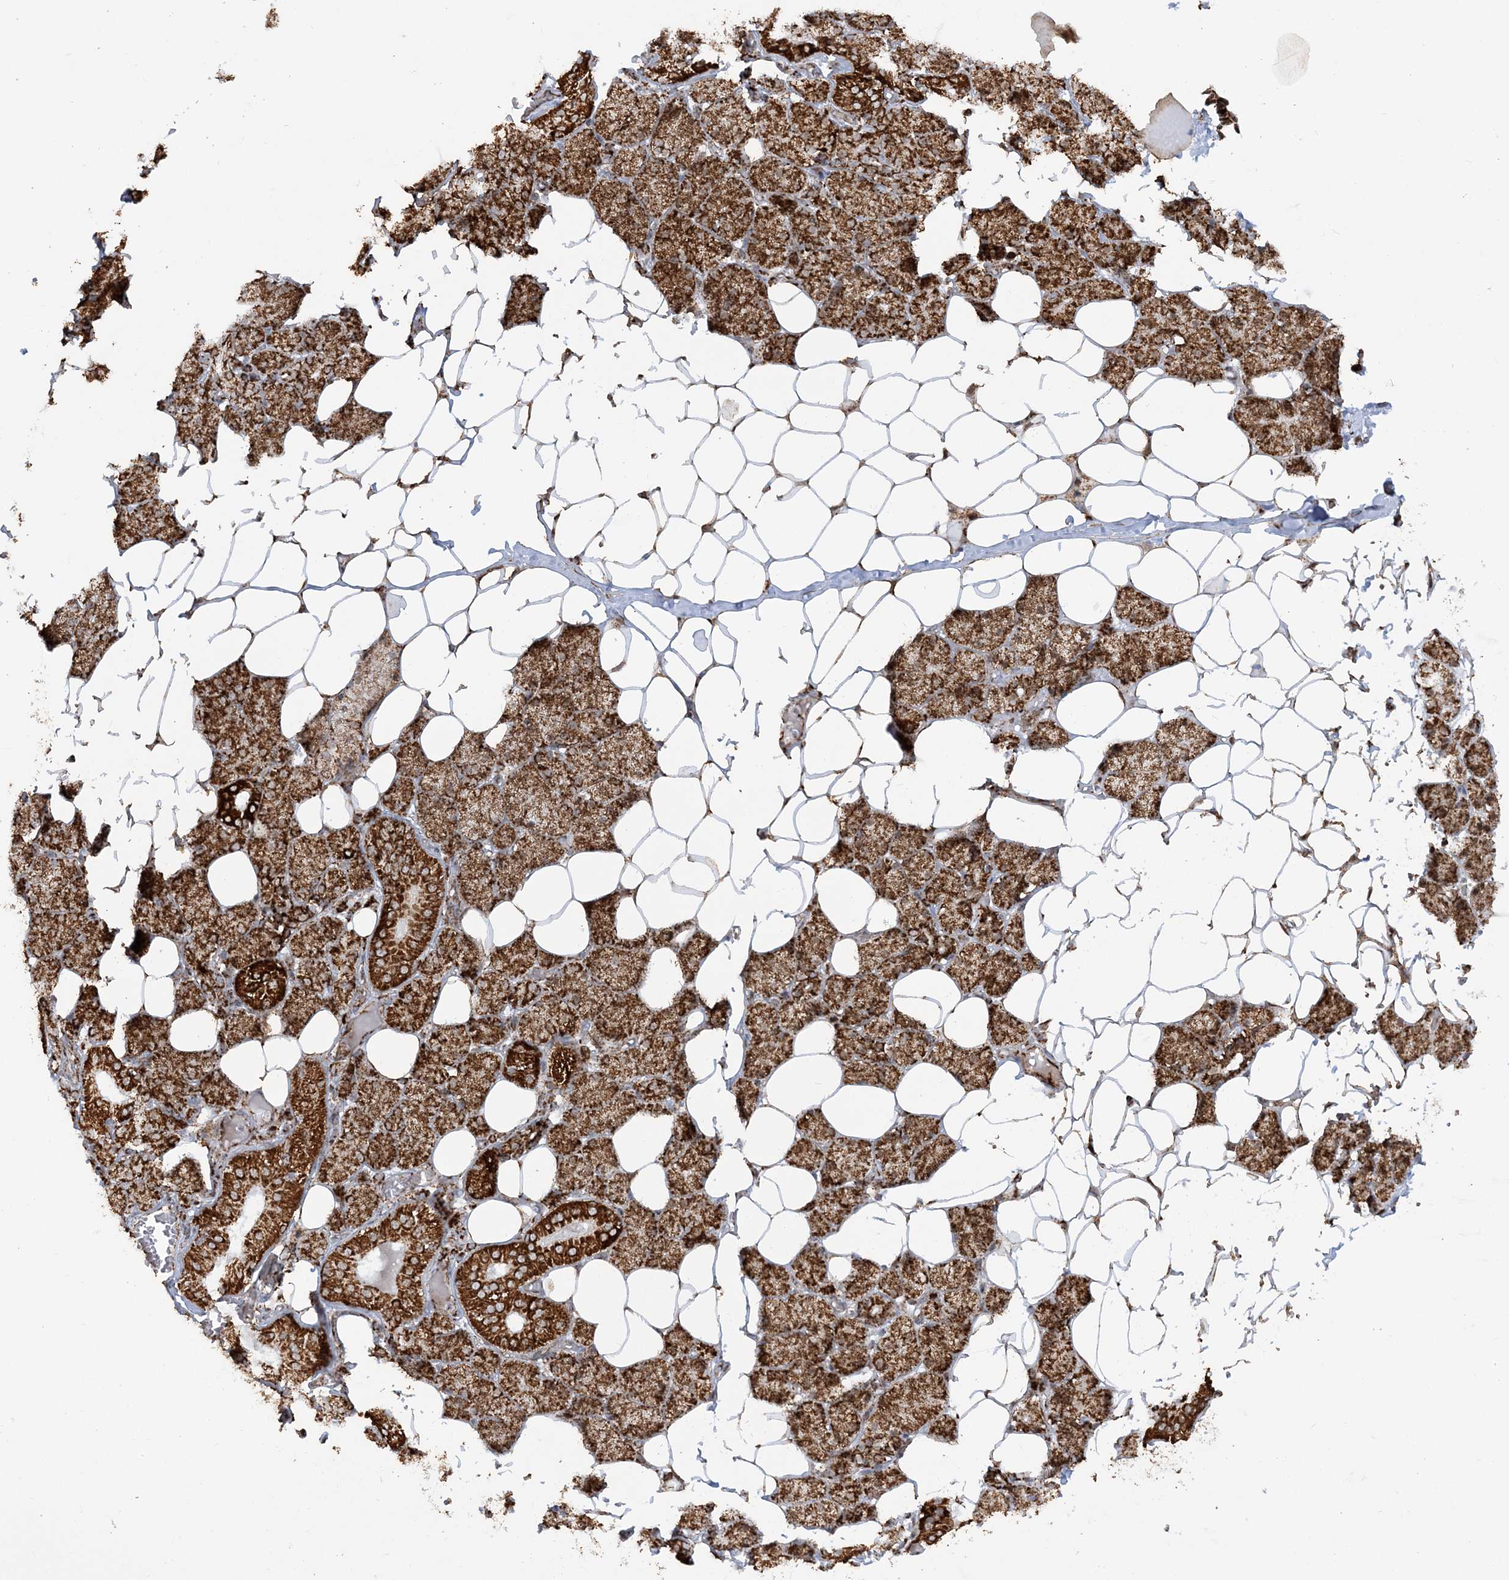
{"staining": {"intensity": "strong", "quantity": ">75%", "location": "cytoplasmic/membranous"}, "tissue": "salivary gland", "cell_type": "Glandular cells", "image_type": "normal", "snomed": [{"axis": "morphology", "description": "Normal tissue, NOS"}, {"axis": "topography", "description": "Salivary gland"}], "caption": "The immunohistochemical stain labels strong cytoplasmic/membranous expression in glandular cells of normal salivary gland. (Stains: DAB (3,3'-diaminobenzidine) in brown, nuclei in blue, Microscopy: brightfield microscopy at high magnification).", "gene": "CRY2", "patient": {"sex": "female", "age": 33}}